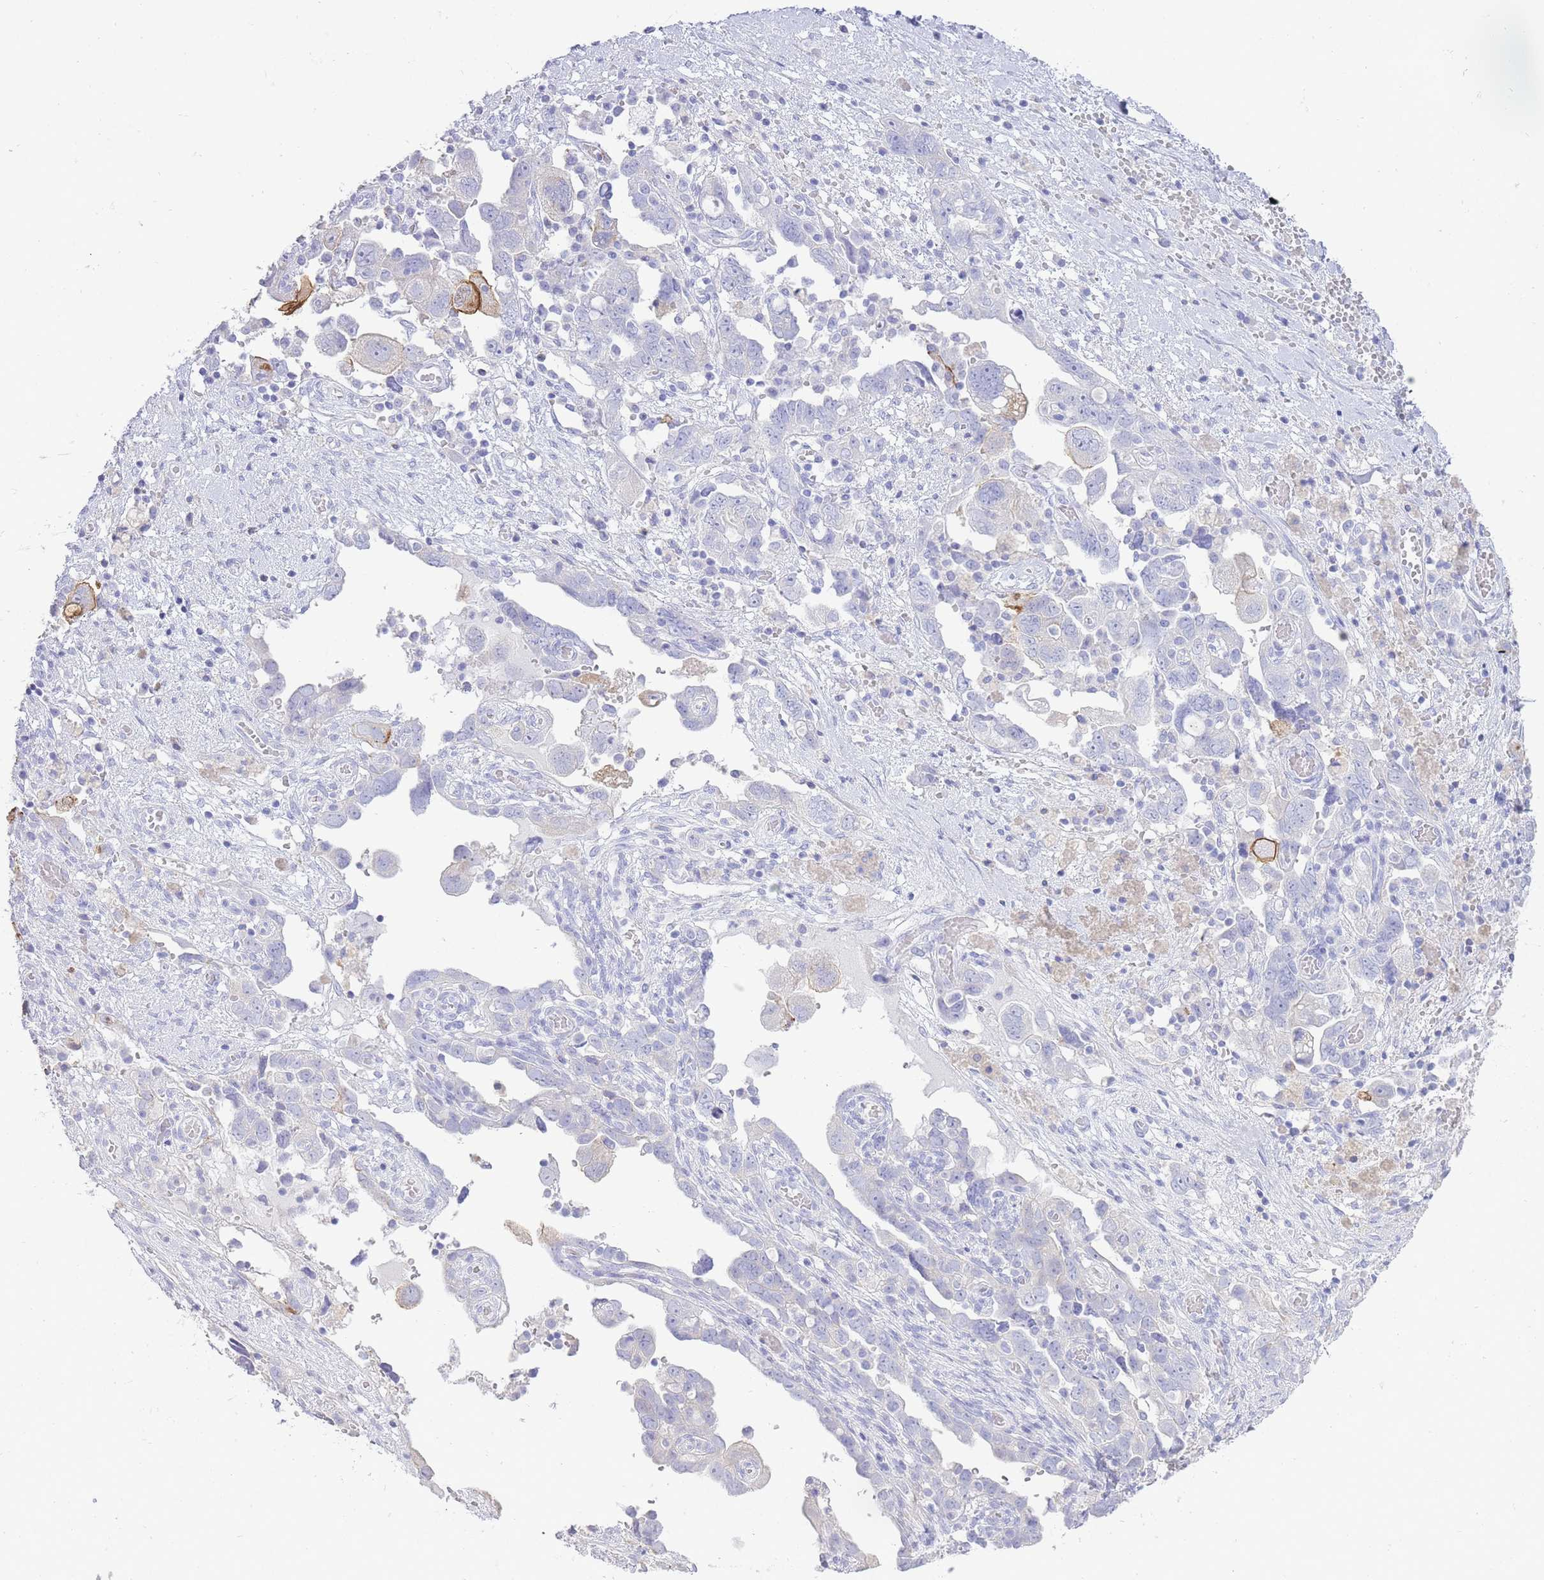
{"staining": {"intensity": "moderate", "quantity": "<25%", "location": "cytoplasmic/membranous"}, "tissue": "ovarian cancer", "cell_type": "Tumor cells", "image_type": "cancer", "snomed": [{"axis": "morphology", "description": "Carcinoma, NOS"}, {"axis": "morphology", "description": "Cystadenocarcinoma, serous, NOS"}, {"axis": "topography", "description": "Ovary"}], "caption": "Protein analysis of ovarian cancer (serous cystadenocarcinoma) tissue reveals moderate cytoplasmic/membranous expression in approximately <25% of tumor cells.", "gene": "DPP4", "patient": {"sex": "female", "age": 69}}